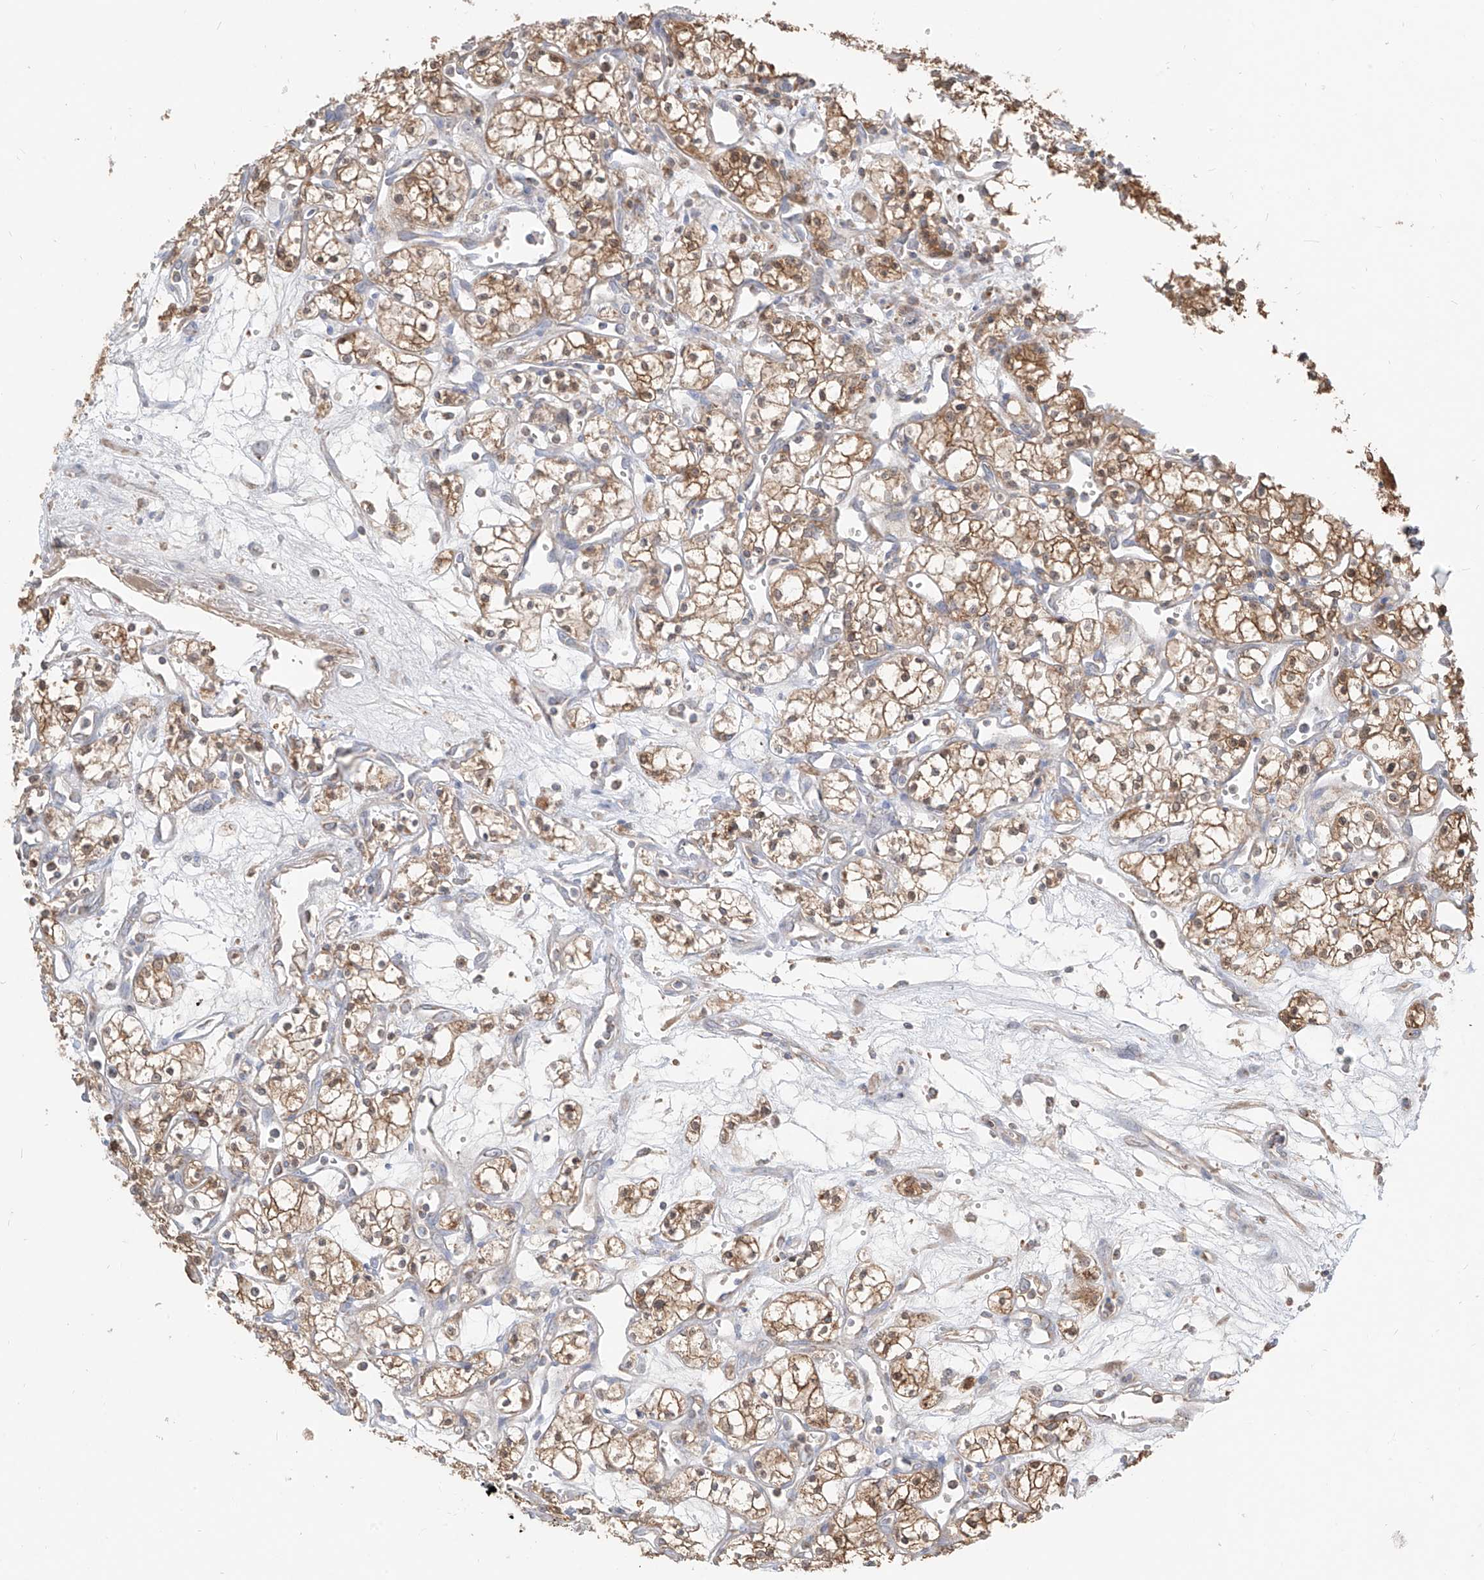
{"staining": {"intensity": "moderate", "quantity": ">75%", "location": "cytoplasmic/membranous"}, "tissue": "renal cancer", "cell_type": "Tumor cells", "image_type": "cancer", "snomed": [{"axis": "morphology", "description": "Adenocarcinoma, NOS"}, {"axis": "topography", "description": "Kidney"}], "caption": "Immunohistochemistry (IHC) of adenocarcinoma (renal) exhibits medium levels of moderate cytoplasmic/membranous expression in about >75% of tumor cells. (DAB IHC with brightfield microscopy, high magnification).", "gene": "ETHE1", "patient": {"sex": "male", "age": 59}}